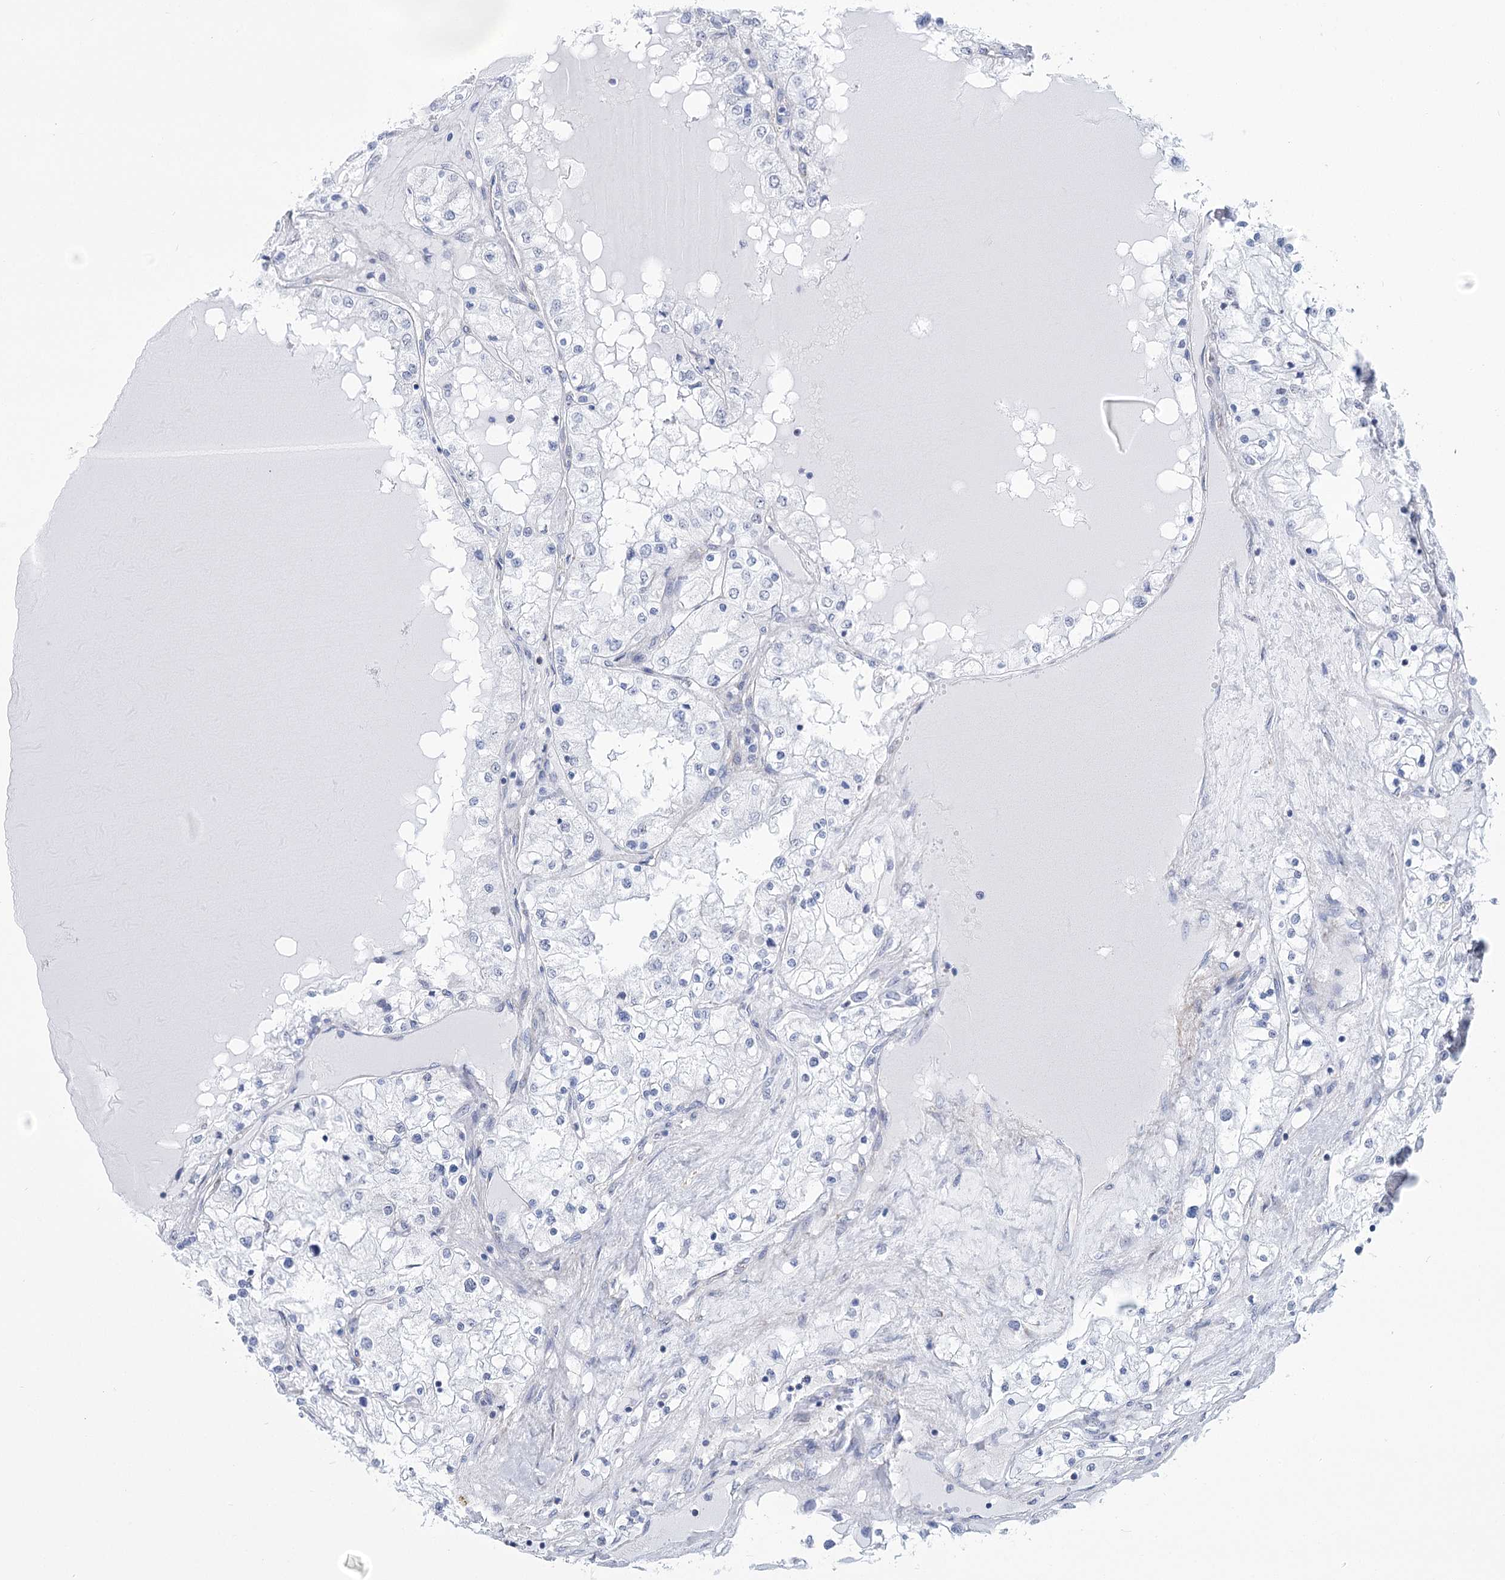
{"staining": {"intensity": "negative", "quantity": "none", "location": "none"}, "tissue": "renal cancer", "cell_type": "Tumor cells", "image_type": "cancer", "snomed": [{"axis": "morphology", "description": "Adenocarcinoma, NOS"}, {"axis": "topography", "description": "Kidney"}], "caption": "DAB (3,3'-diaminobenzidine) immunohistochemical staining of adenocarcinoma (renal) demonstrates no significant expression in tumor cells.", "gene": "PDHB", "patient": {"sex": "male", "age": 68}}